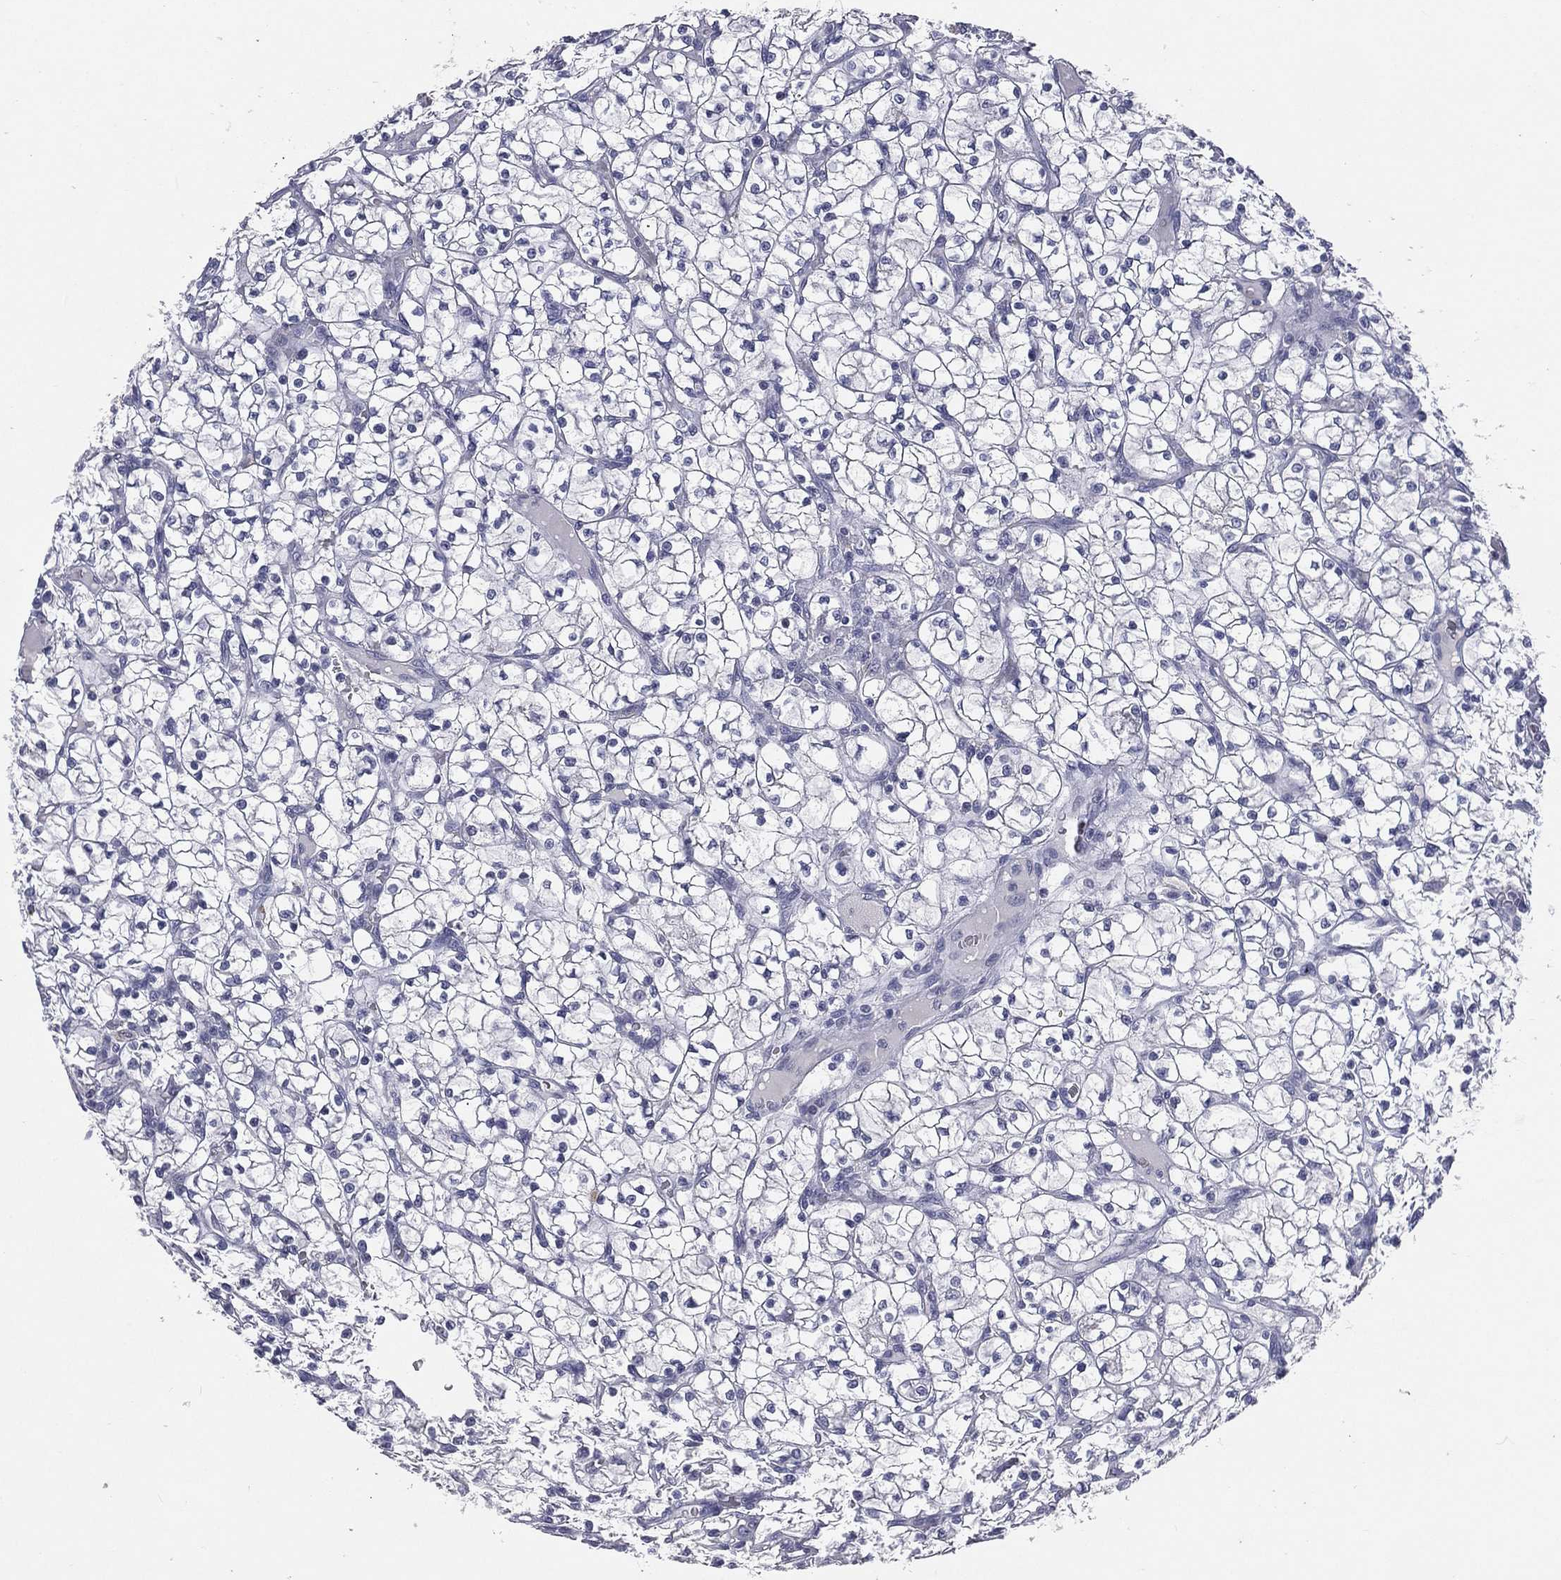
{"staining": {"intensity": "negative", "quantity": "none", "location": "none"}, "tissue": "renal cancer", "cell_type": "Tumor cells", "image_type": "cancer", "snomed": [{"axis": "morphology", "description": "Adenocarcinoma, NOS"}, {"axis": "topography", "description": "Kidney"}], "caption": "High power microscopy histopathology image of an immunohistochemistry (IHC) histopathology image of renal cancer (adenocarcinoma), revealing no significant positivity in tumor cells.", "gene": "IFT27", "patient": {"sex": "female", "age": 64}}